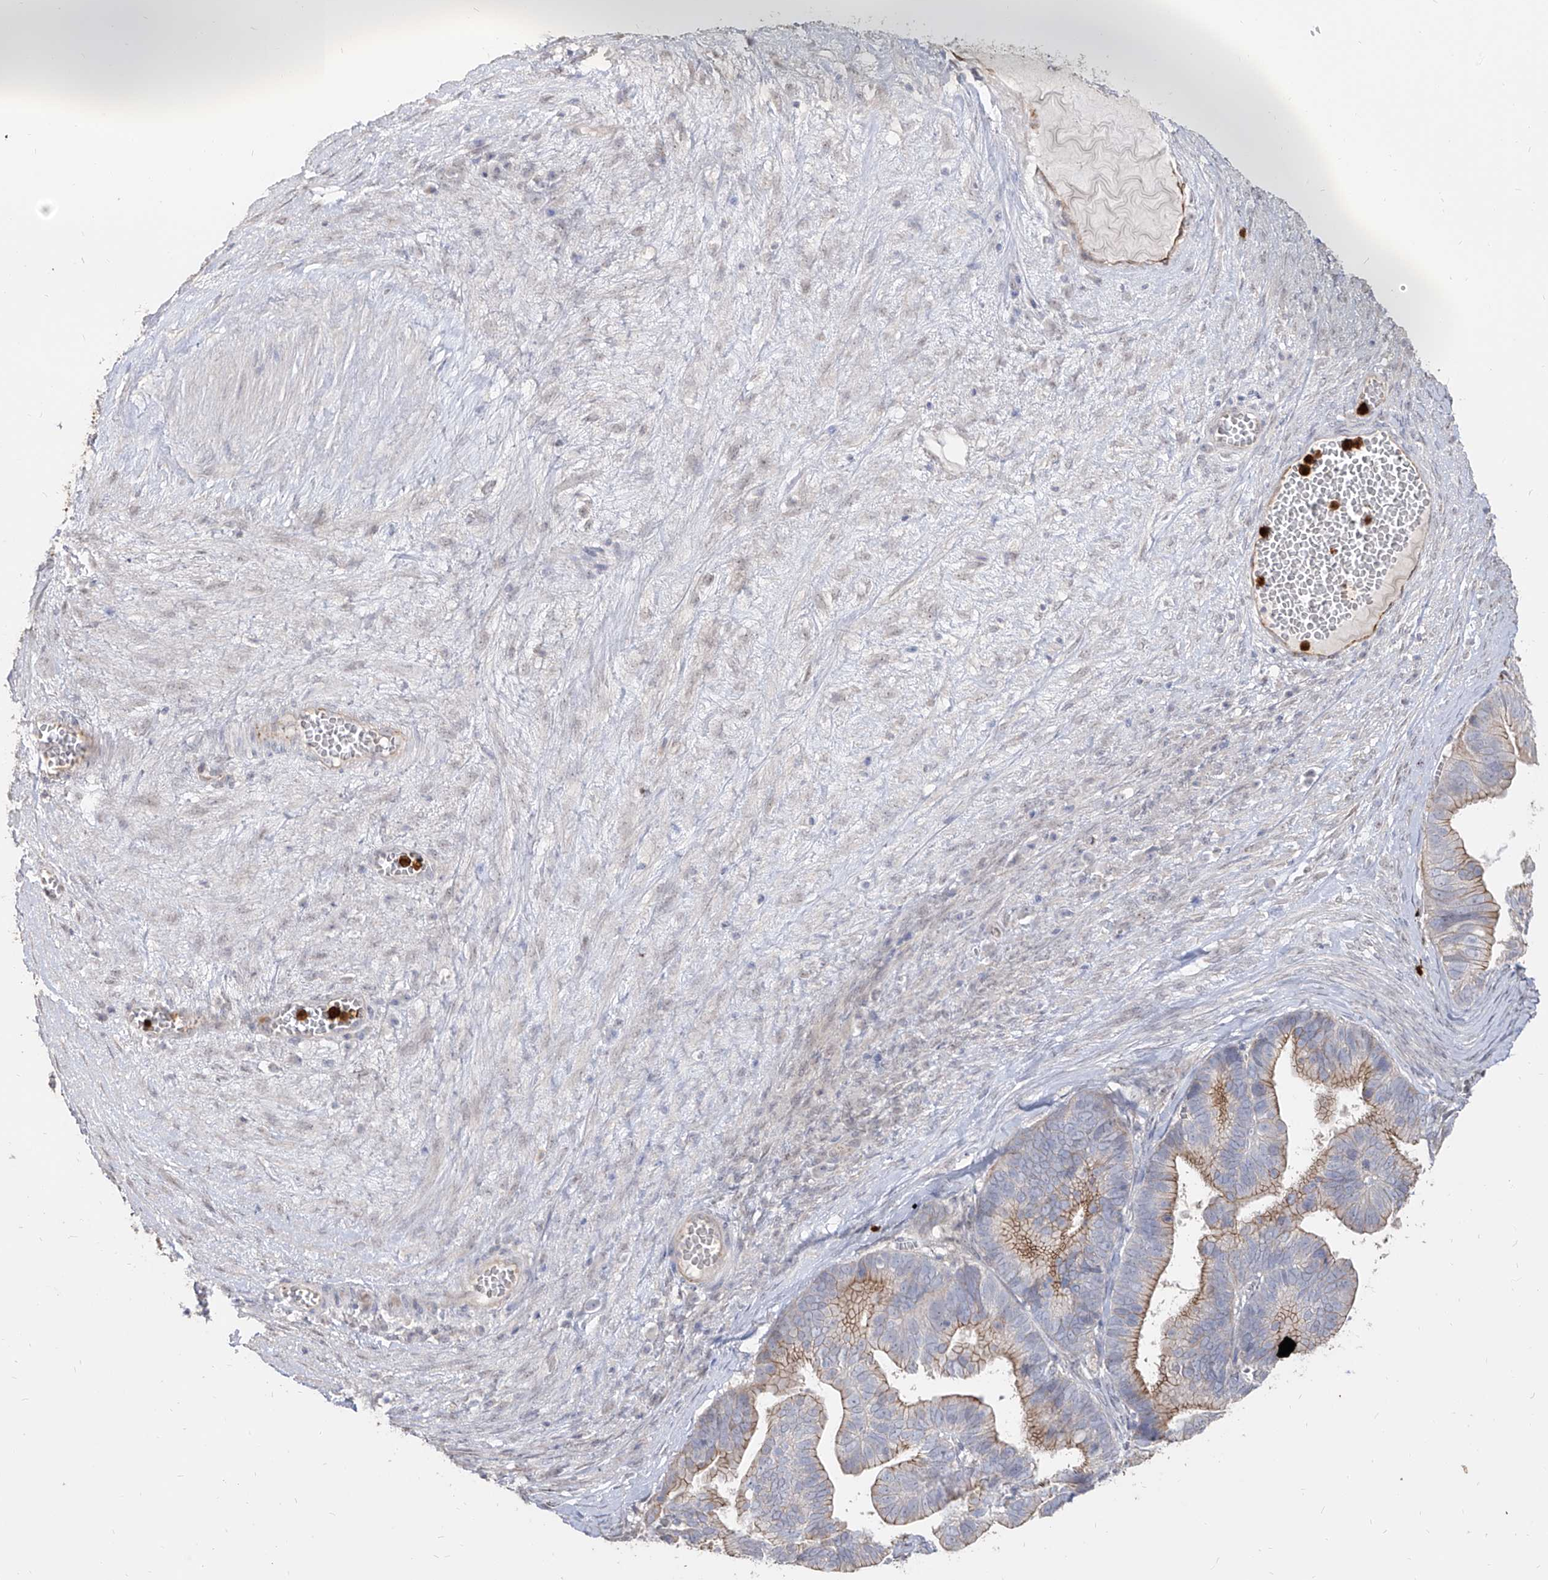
{"staining": {"intensity": "moderate", "quantity": "25%-75%", "location": "cytoplasmic/membranous"}, "tissue": "ovarian cancer", "cell_type": "Tumor cells", "image_type": "cancer", "snomed": [{"axis": "morphology", "description": "Cystadenocarcinoma, serous, NOS"}, {"axis": "topography", "description": "Ovary"}], "caption": "Protein expression analysis of serous cystadenocarcinoma (ovarian) reveals moderate cytoplasmic/membranous positivity in about 25%-75% of tumor cells. The staining was performed using DAB (3,3'-diaminobenzidine), with brown indicating positive protein expression. Nuclei are stained blue with hematoxylin.", "gene": "ZNF227", "patient": {"sex": "female", "age": 56}}